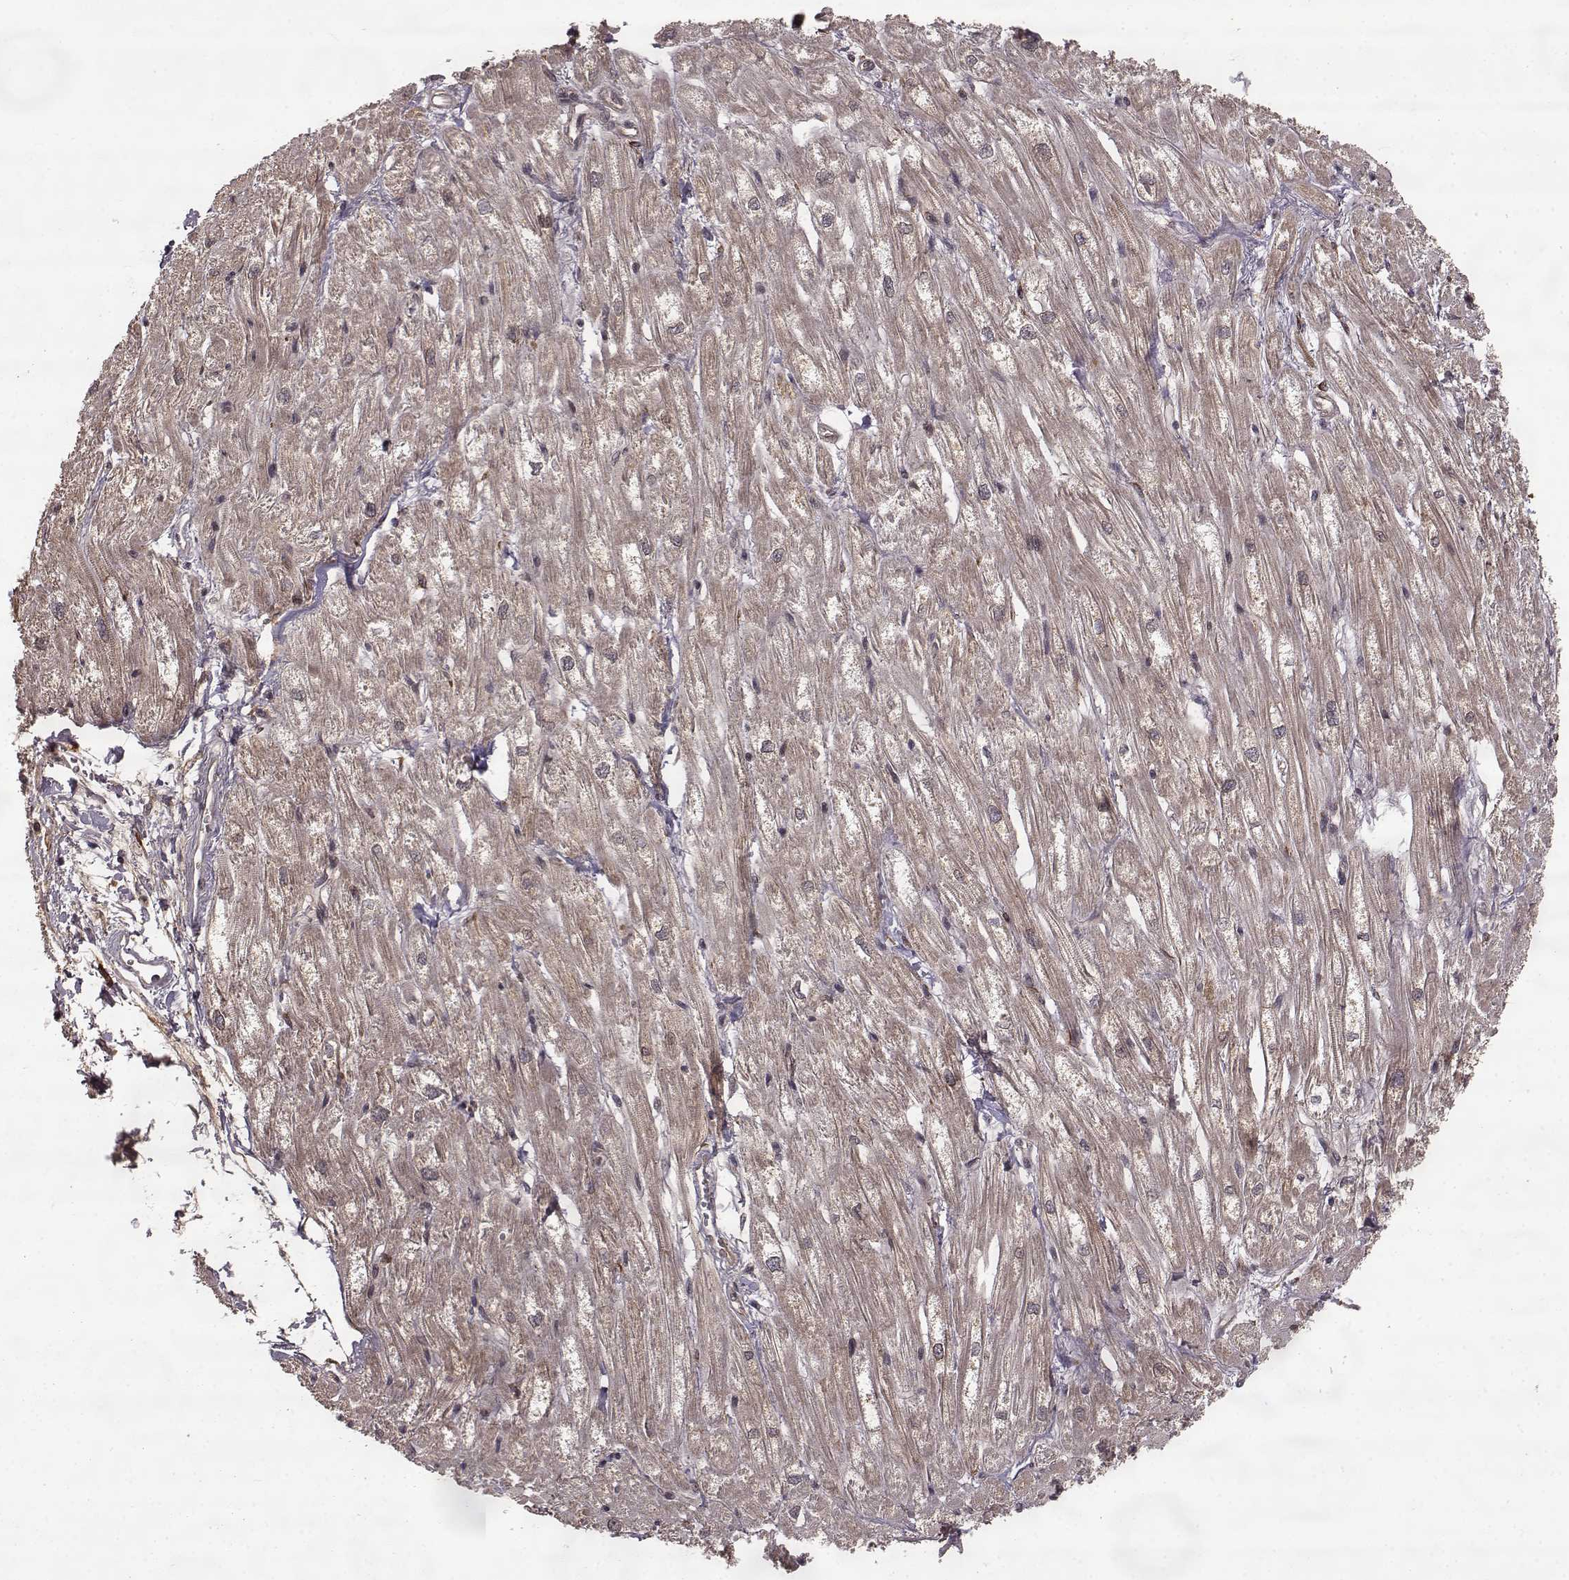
{"staining": {"intensity": "moderate", "quantity": "<25%", "location": "cytoplasmic/membranous"}, "tissue": "heart muscle", "cell_type": "Cardiomyocytes", "image_type": "normal", "snomed": [{"axis": "morphology", "description": "Normal tissue, NOS"}, {"axis": "topography", "description": "Heart"}], "caption": "A histopathology image of human heart muscle stained for a protein exhibits moderate cytoplasmic/membranous brown staining in cardiomyocytes. The staining was performed using DAB, with brown indicating positive protein expression. Nuclei are stained blue with hematoxylin.", "gene": "FSTL1", "patient": {"sex": "male", "age": 61}}